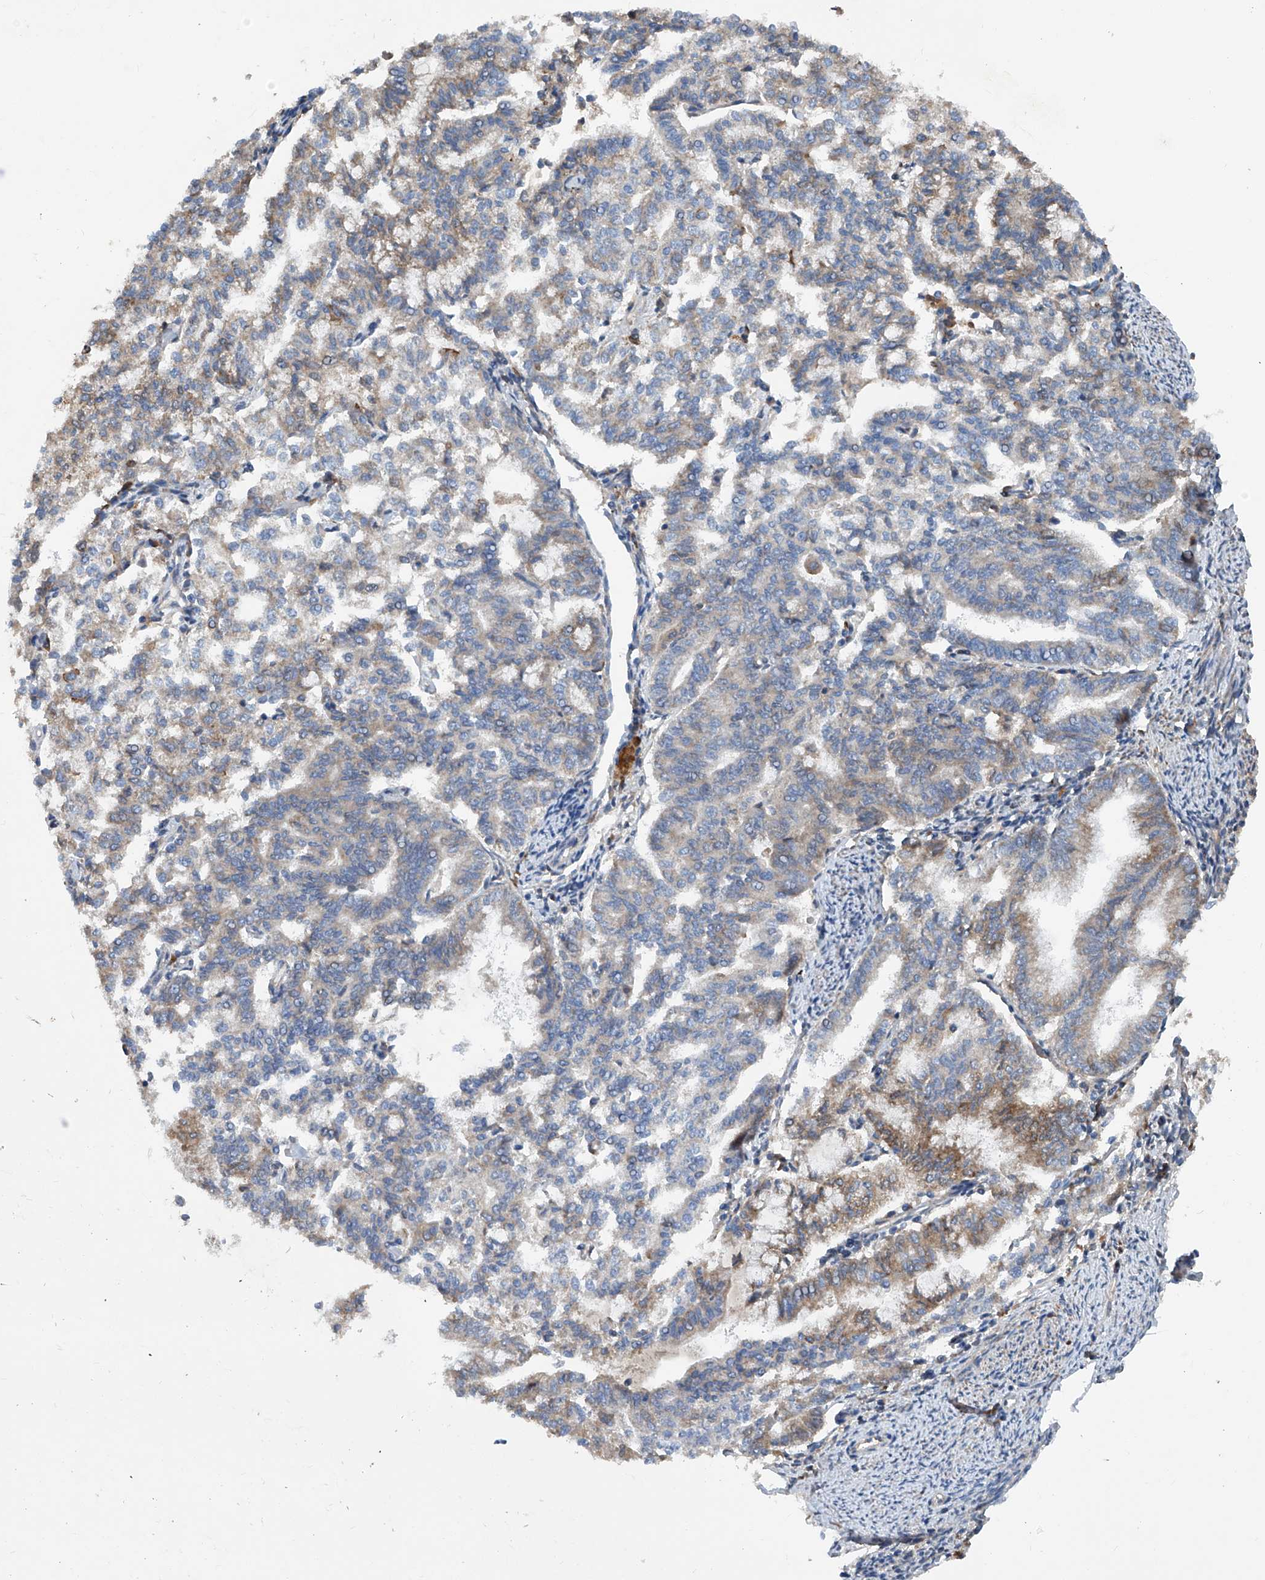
{"staining": {"intensity": "moderate", "quantity": "<25%", "location": "cytoplasmic/membranous"}, "tissue": "endometrial cancer", "cell_type": "Tumor cells", "image_type": "cancer", "snomed": [{"axis": "morphology", "description": "Adenocarcinoma, NOS"}, {"axis": "topography", "description": "Endometrium"}], "caption": "Protein expression analysis of human endometrial cancer reveals moderate cytoplasmic/membranous expression in approximately <25% of tumor cells.", "gene": "ASCC3", "patient": {"sex": "female", "age": 79}}